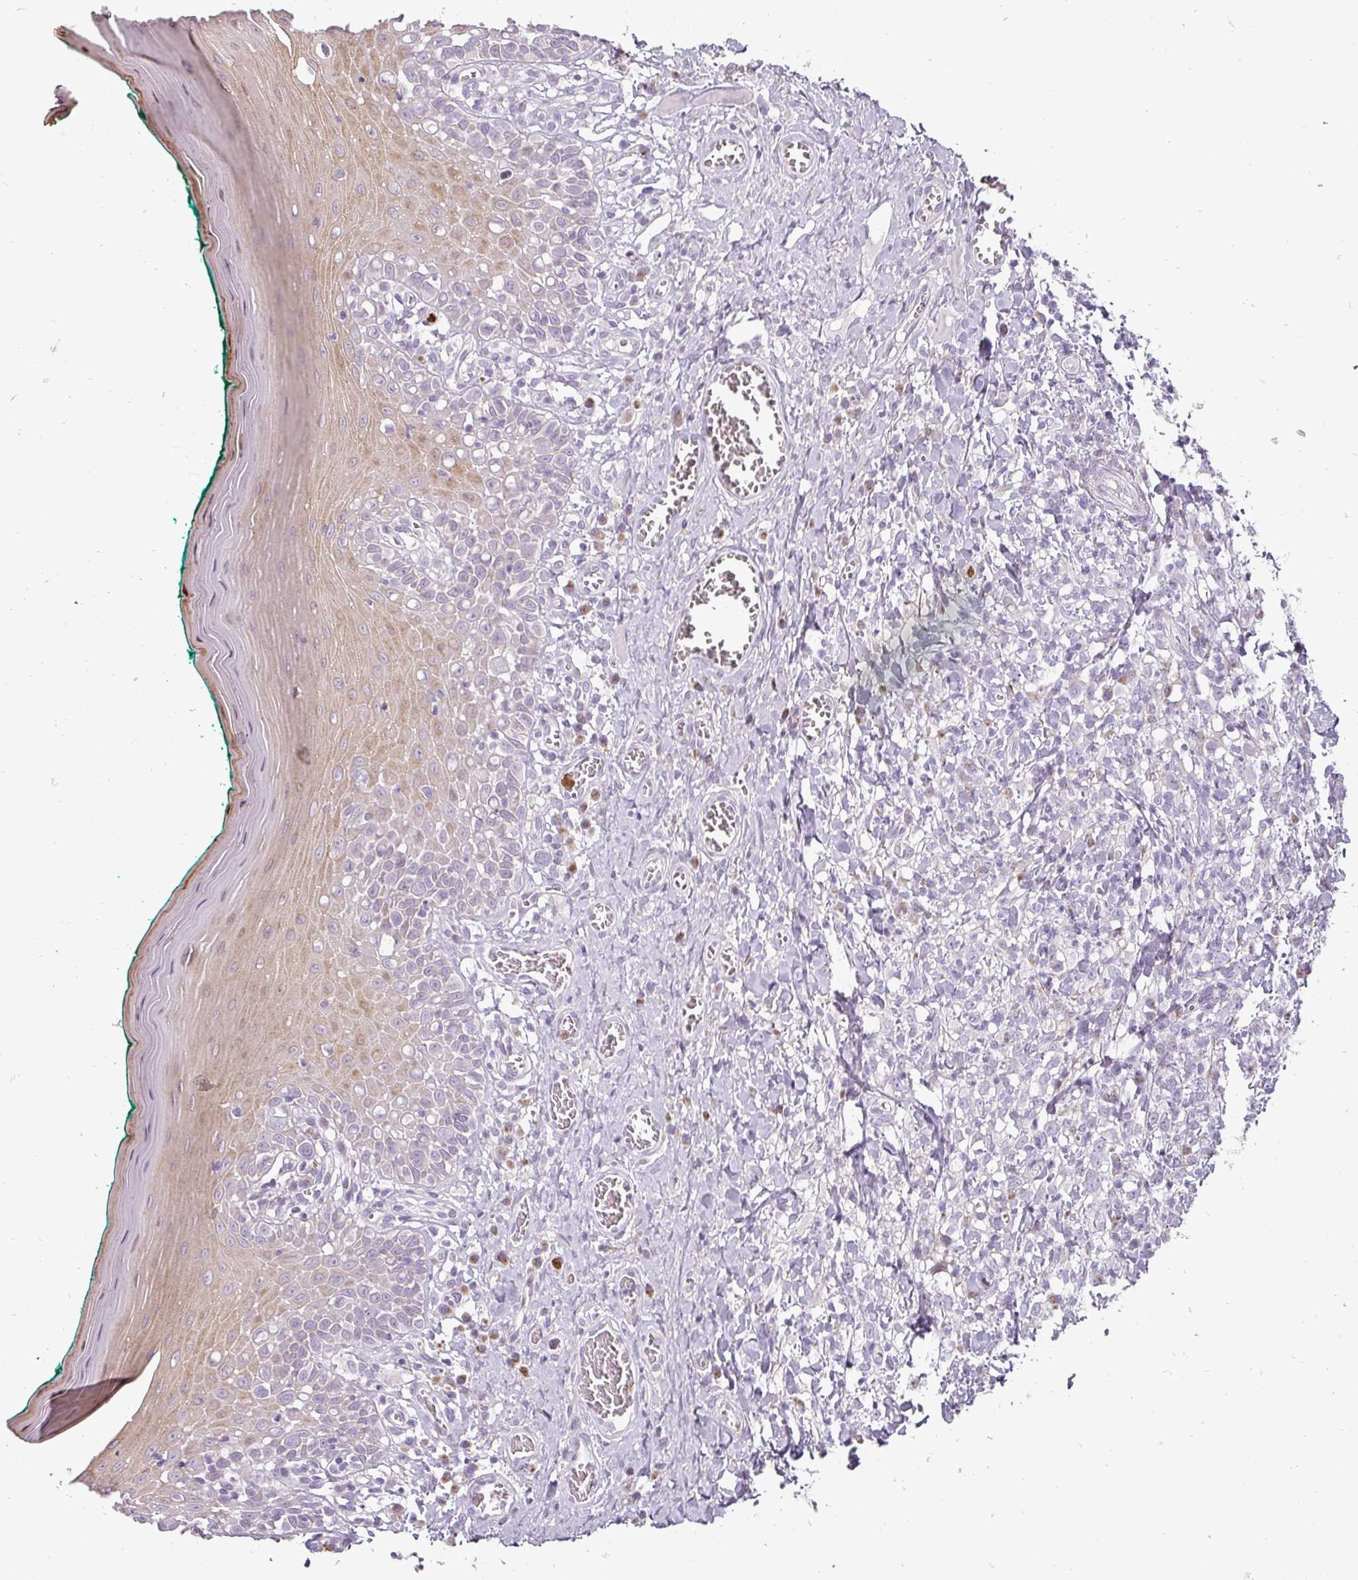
{"staining": {"intensity": "moderate", "quantity": "<25%", "location": "cytoplasmic/membranous"}, "tissue": "oral mucosa", "cell_type": "Squamous epithelial cells", "image_type": "normal", "snomed": [{"axis": "morphology", "description": "Normal tissue, NOS"}, {"axis": "topography", "description": "Oral tissue"}], "caption": "Immunohistochemistry (IHC) histopathology image of normal oral mucosa: human oral mucosa stained using IHC shows low levels of moderate protein expression localized specifically in the cytoplasmic/membranous of squamous epithelial cells, appearing as a cytoplasmic/membranous brown color.", "gene": "BIK", "patient": {"sex": "female", "age": 83}}